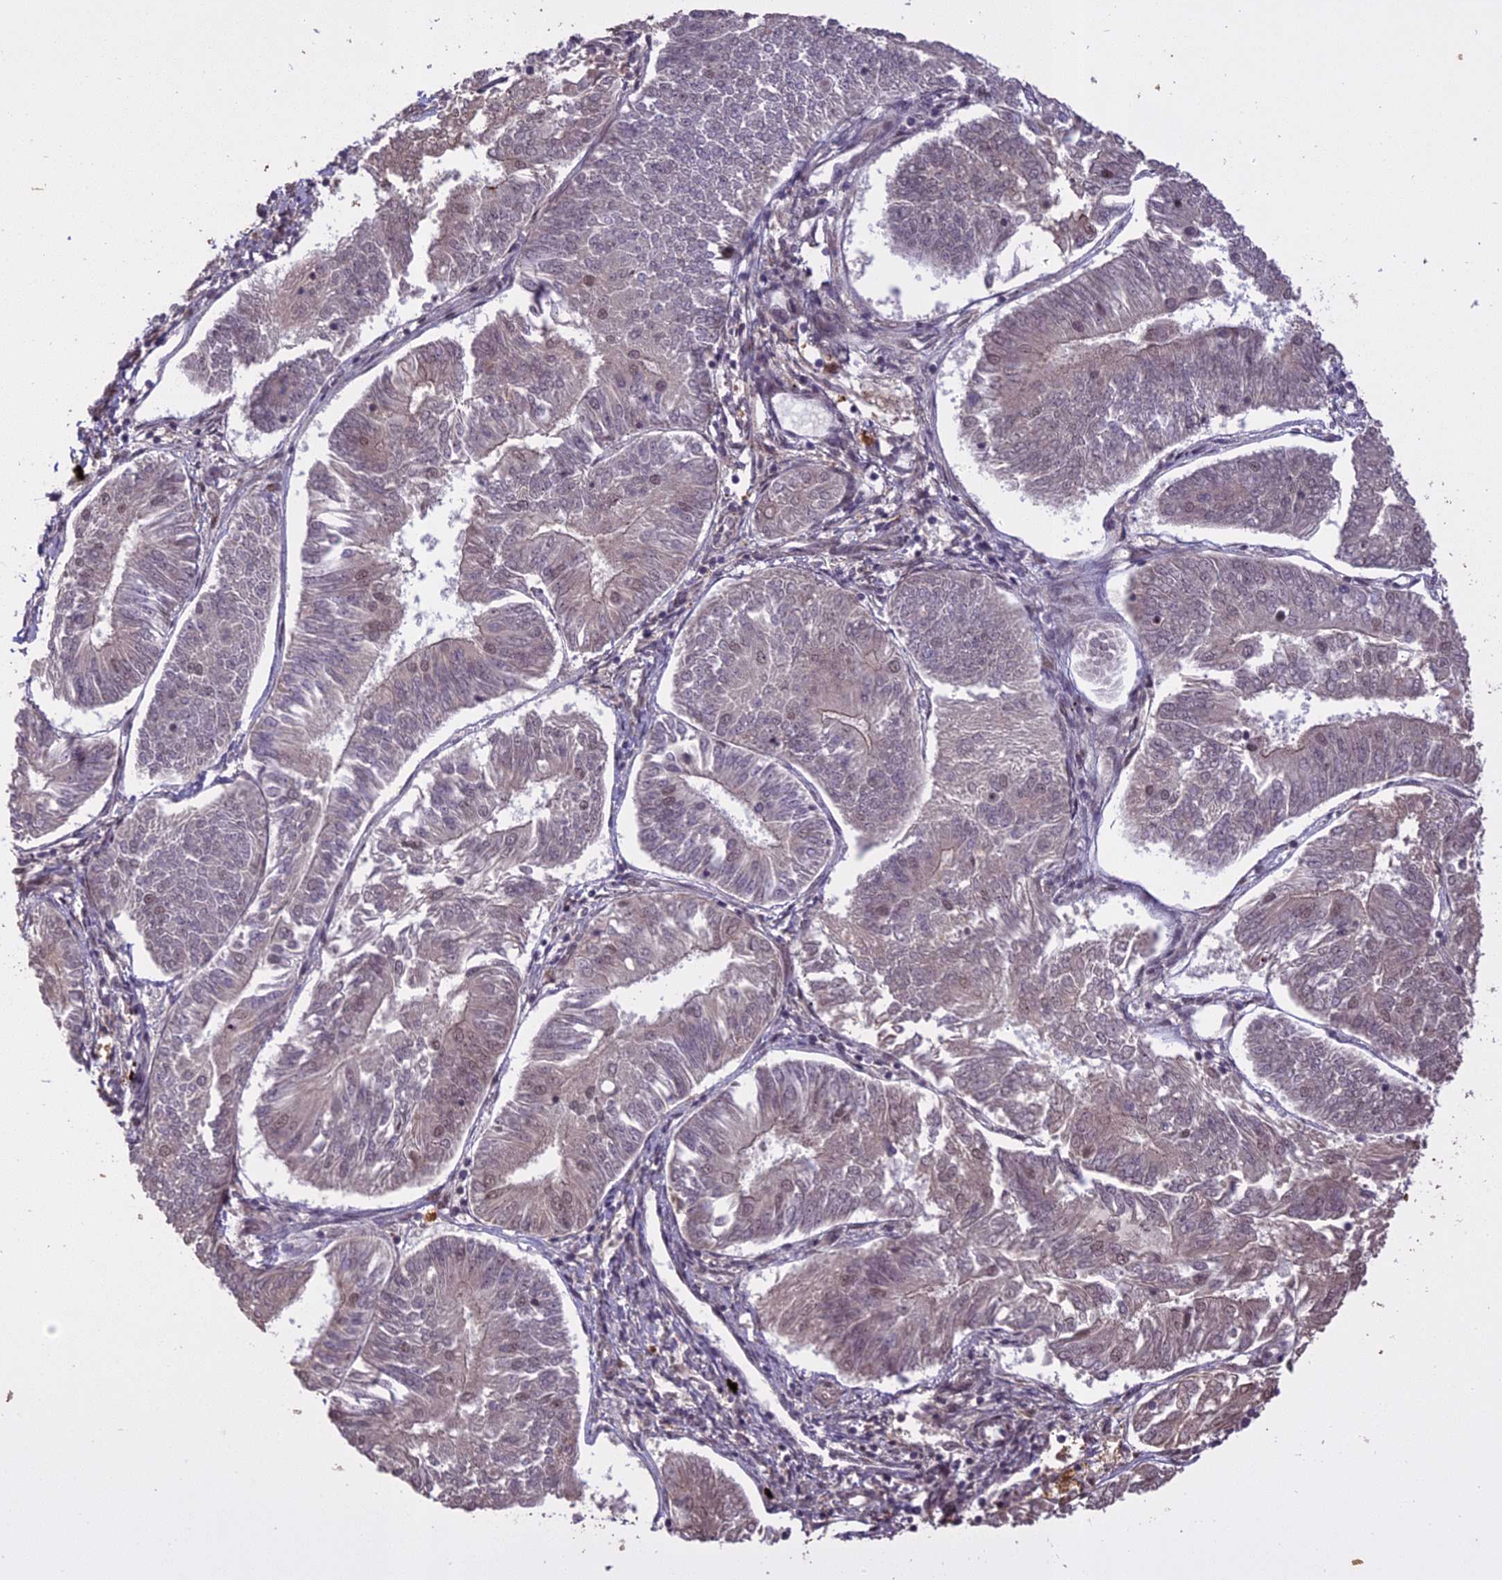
{"staining": {"intensity": "weak", "quantity": "<25%", "location": "cytoplasmic/membranous"}, "tissue": "endometrial cancer", "cell_type": "Tumor cells", "image_type": "cancer", "snomed": [{"axis": "morphology", "description": "Adenocarcinoma, NOS"}, {"axis": "topography", "description": "Endometrium"}], "caption": "A histopathology image of endometrial cancer (adenocarcinoma) stained for a protein displays no brown staining in tumor cells.", "gene": "PRELID2", "patient": {"sex": "female", "age": 58}}